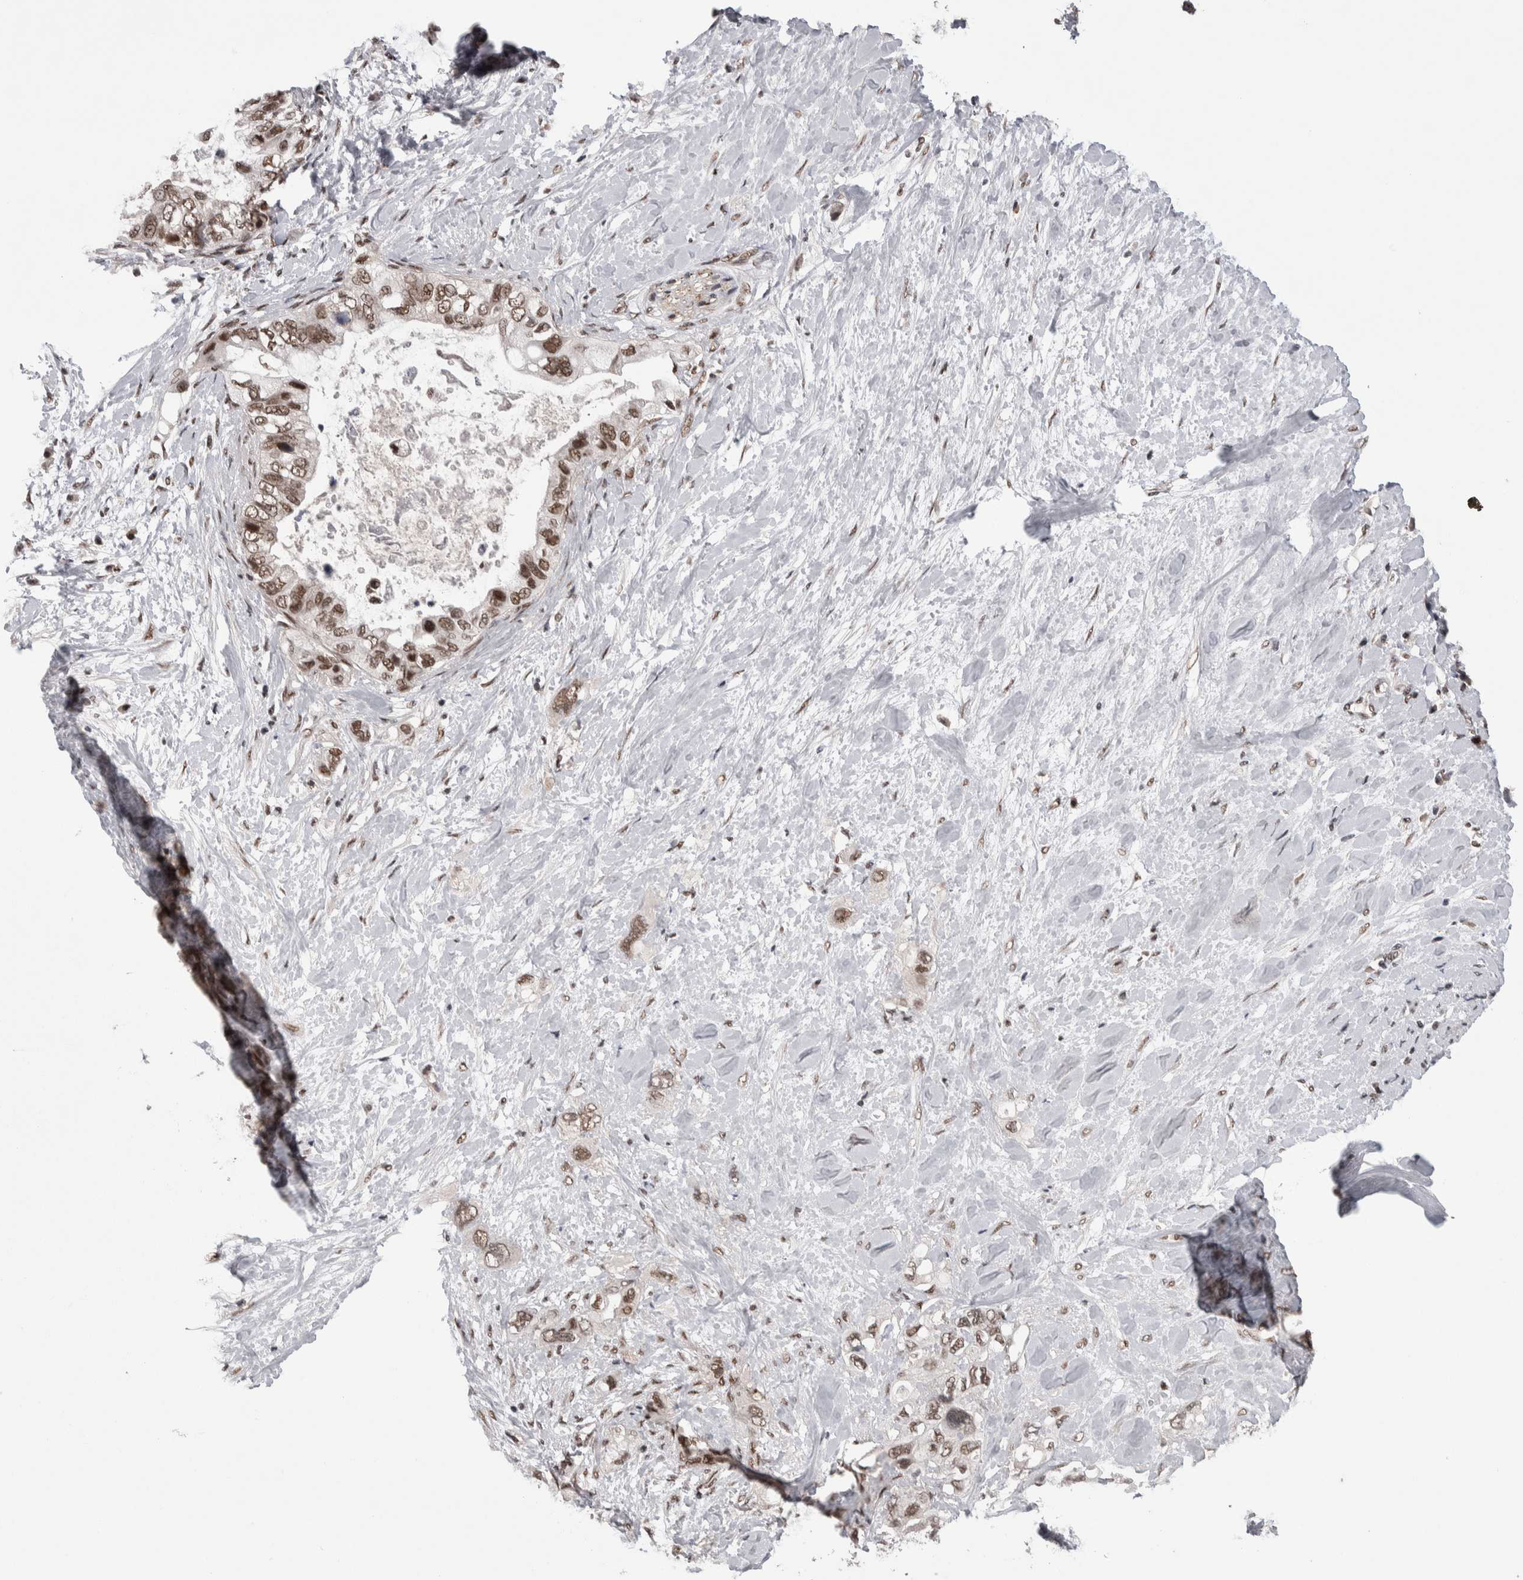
{"staining": {"intensity": "moderate", "quantity": ">75%", "location": "nuclear"}, "tissue": "pancreatic cancer", "cell_type": "Tumor cells", "image_type": "cancer", "snomed": [{"axis": "morphology", "description": "Adenocarcinoma, NOS"}, {"axis": "topography", "description": "Pancreas"}], "caption": "Human adenocarcinoma (pancreatic) stained with a brown dye exhibits moderate nuclear positive positivity in about >75% of tumor cells.", "gene": "DMTF1", "patient": {"sex": "female", "age": 56}}